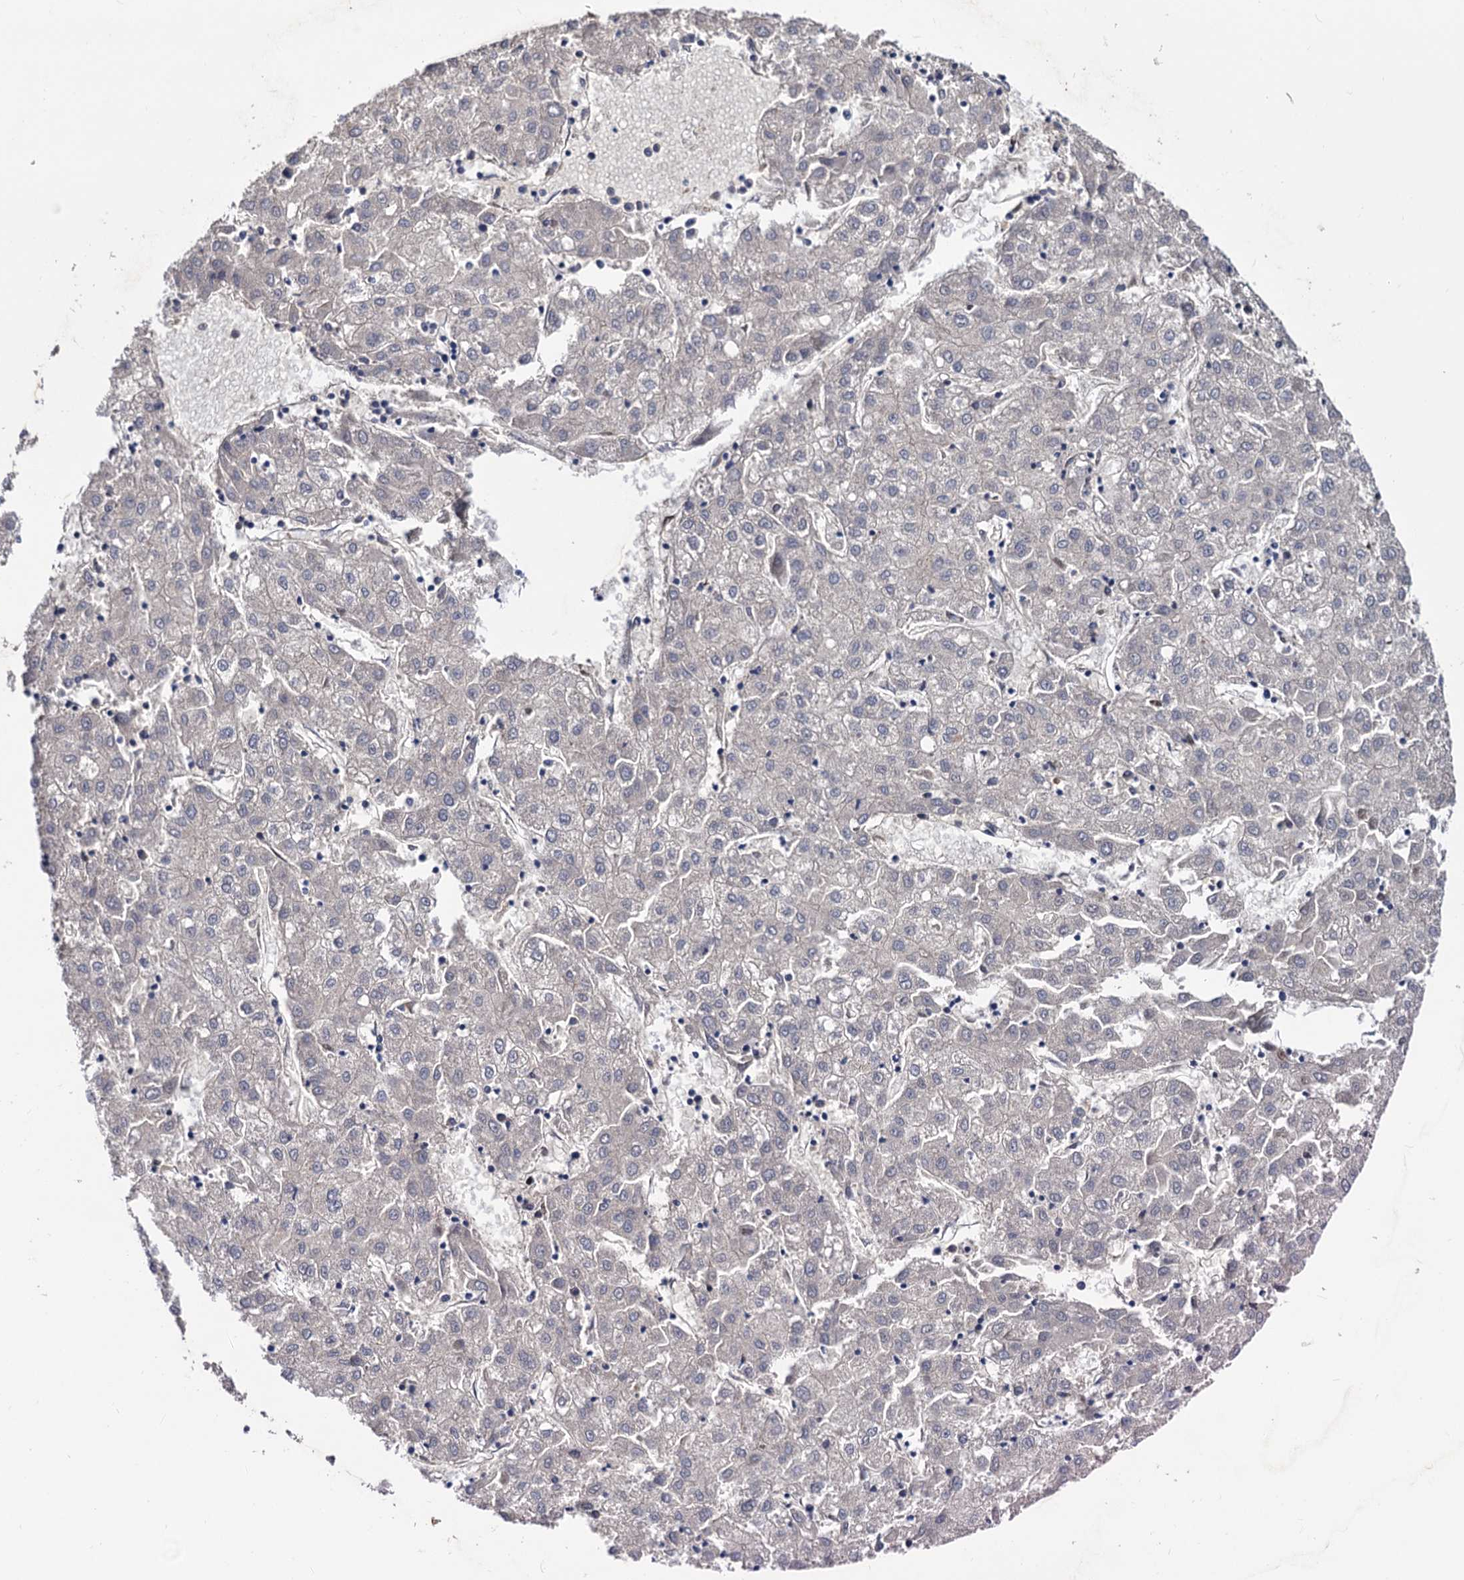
{"staining": {"intensity": "negative", "quantity": "none", "location": "none"}, "tissue": "liver cancer", "cell_type": "Tumor cells", "image_type": "cancer", "snomed": [{"axis": "morphology", "description": "Carcinoma, Hepatocellular, NOS"}, {"axis": "topography", "description": "Liver"}], "caption": "There is no significant staining in tumor cells of hepatocellular carcinoma (liver).", "gene": "NPAS4", "patient": {"sex": "male", "age": 72}}